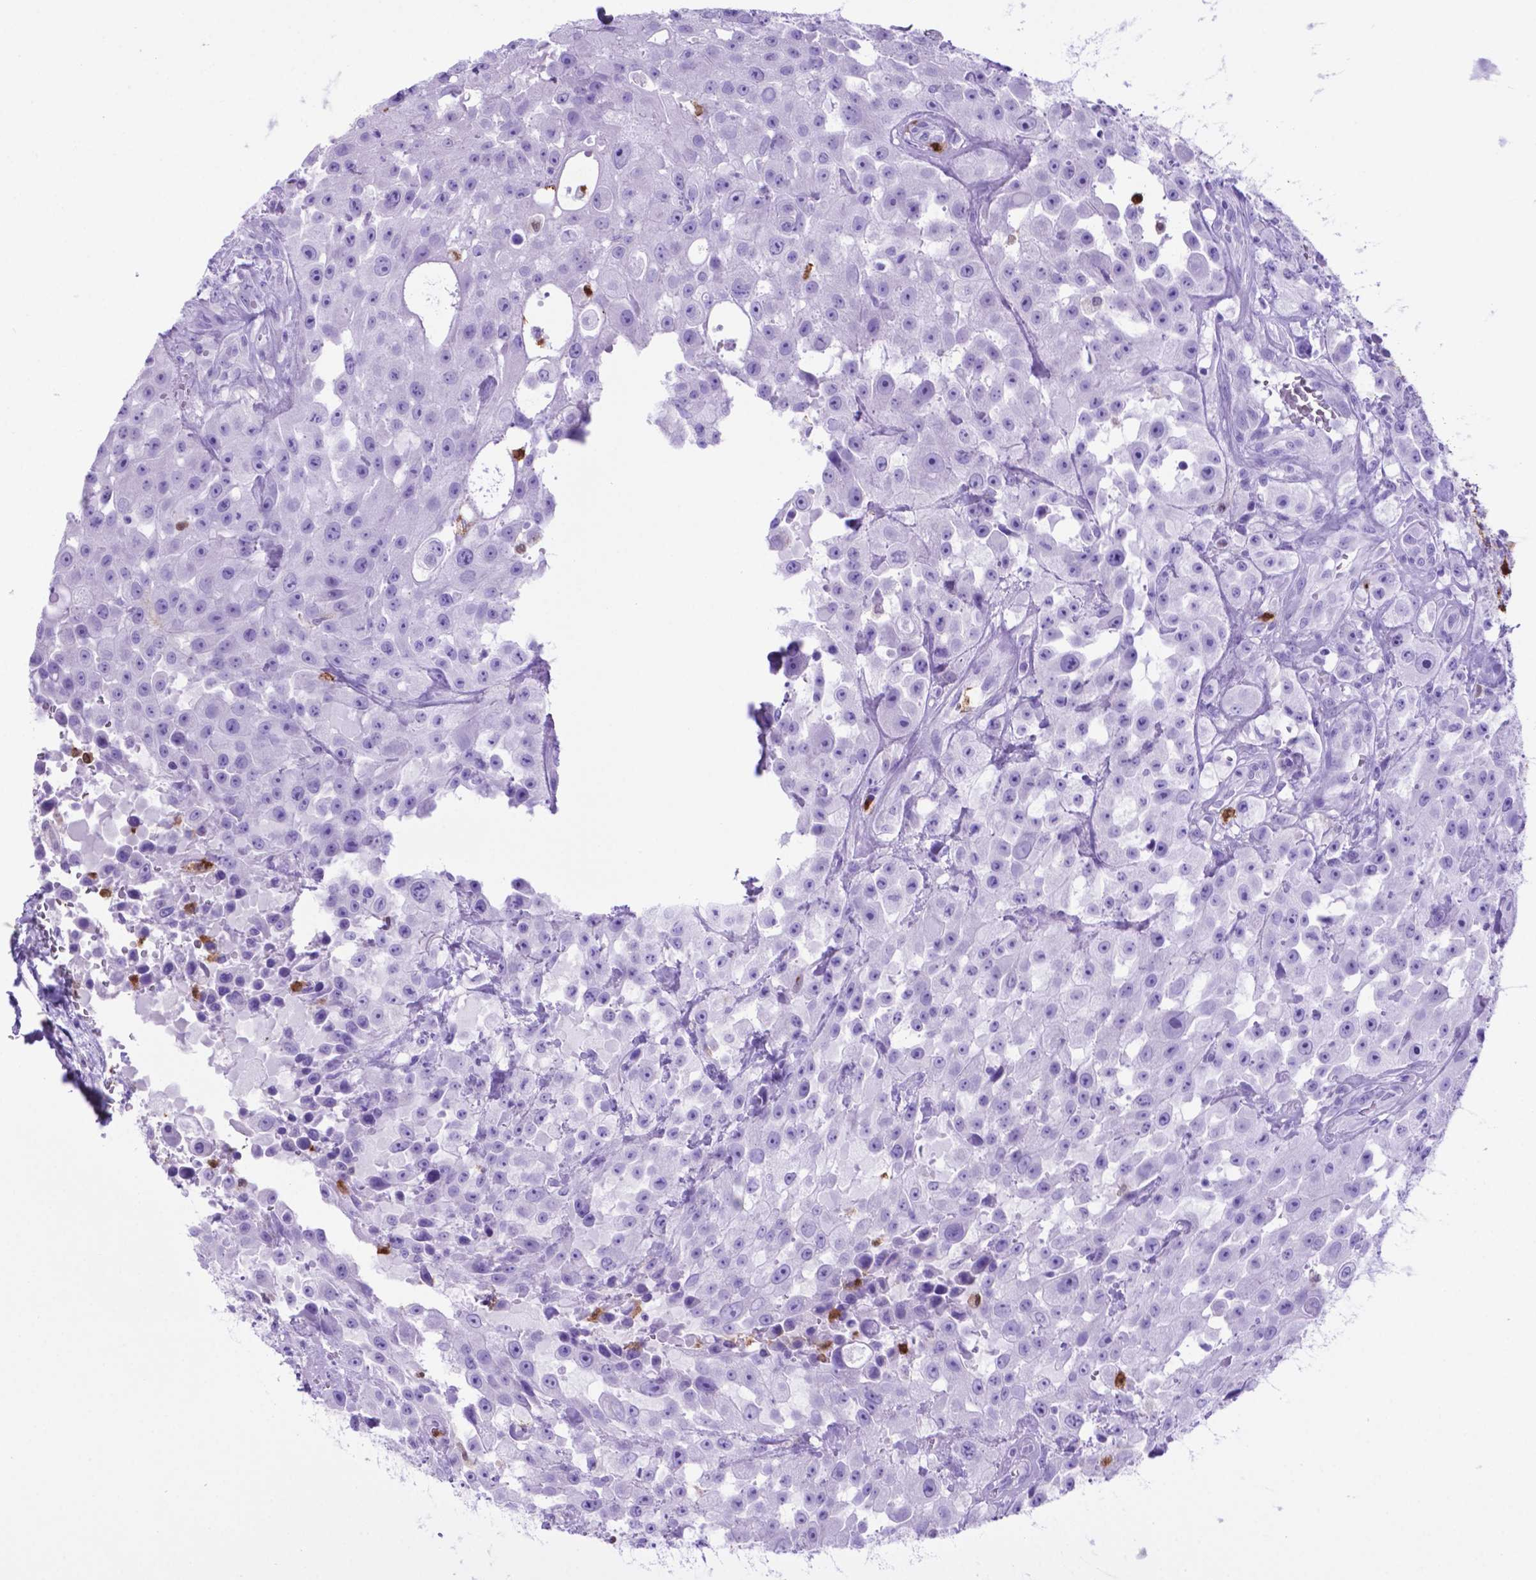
{"staining": {"intensity": "negative", "quantity": "none", "location": "none"}, "tissue": "urothelial cancer", "cell_type": "Tumor cells", "image_type": "cancer", "snomed": [{"axis": "morphology", "description": "Urothelial carcinoma, High grade"}, {"axis": "topography", "description": "Urinary bladder"}], "caption": "The immunohistochemistry histopathology image has no significant staining in tumor cells of high-grade urothelial carcinoma tissue.", "gene": "LZTR1", "patient": {"sex": "male", "age": 79}}